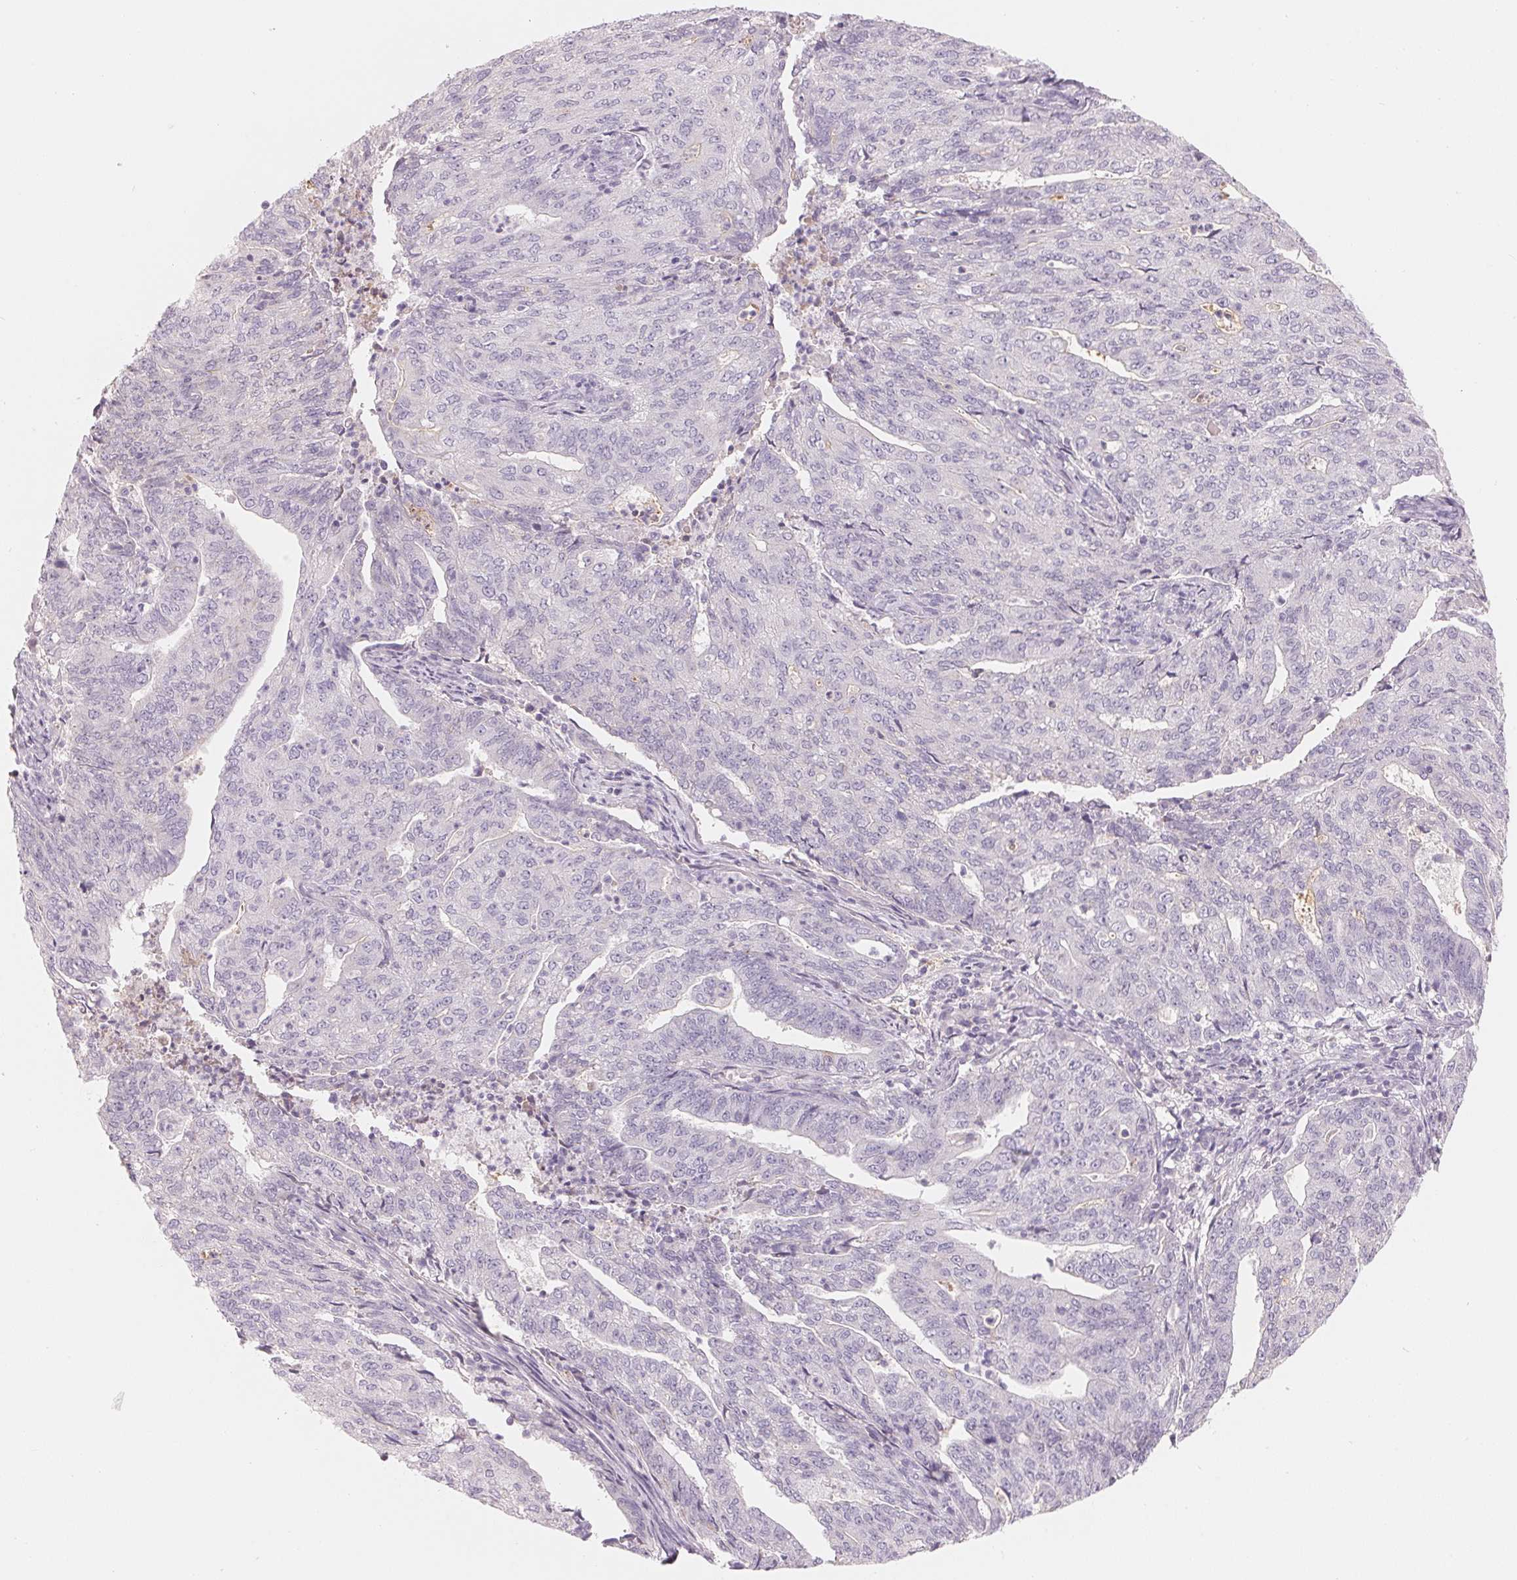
{"staining": {"intensity": "negative", "quantity": "none", "location": "none"}, "tissue": "endometrial cancer", "cell_type": "Tumor cells", "image_type": "cancer", "snomed": [{"axis": "morphology", "description": "Adenocarcinoma, NOS"}, {"axis": "topography", "description": "Endometrium"}], "caption": "High magnification brightfield microscopy of endometrial cancer (adenocarcinoma) stained with DAB (brown) and counterstained with hematoxylin (blue): tumor cells show no significant positivity. The staining was performed using DAB (3,3'-diaminobenzidine) to visualize the protein expression in brown, while the nuclei were stained in blue with hematoxylin (Magnification: 20x).", "gene": "CFHR2", "patient": {"sex": "female", "age": 82}}